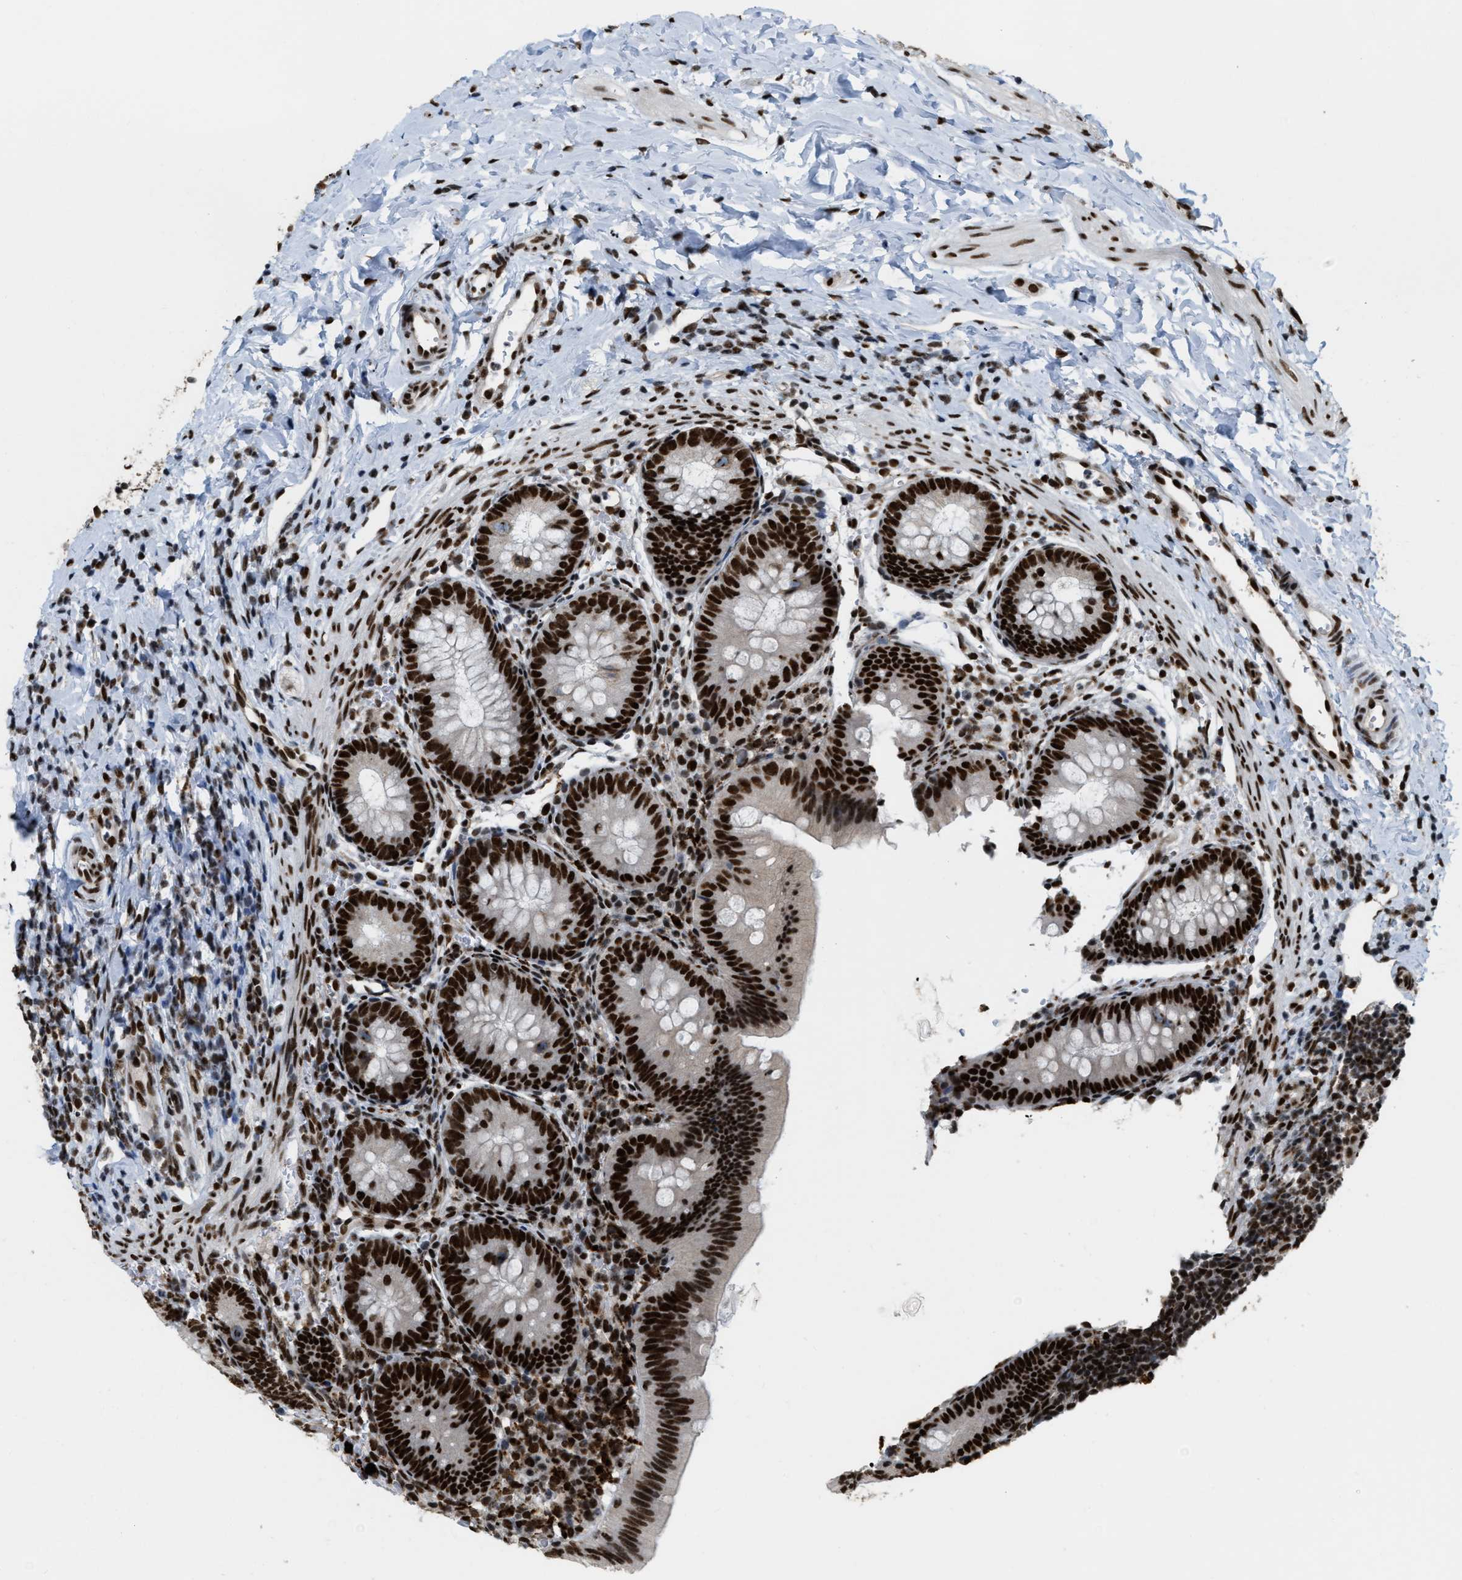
{"staining": {"intensity": "strong", "quantity": ">75%", "location": "nuclear"}, "tissue": "appendix", "cell_type": "Glandular cells", "image_type": "normal", "snomed": [{"axis": "morphology", "description": "Normal tissue, NOS"}, {"axis": "topography", "description": "Appendix"}], "caption": "Immunohistochemistry (IHC) of benign appendix shows high levels of strong nuclear staining in about >75% of glandular cells.", "gene": "NUMA1", "patient": {"sex": "male", "age": 1}}